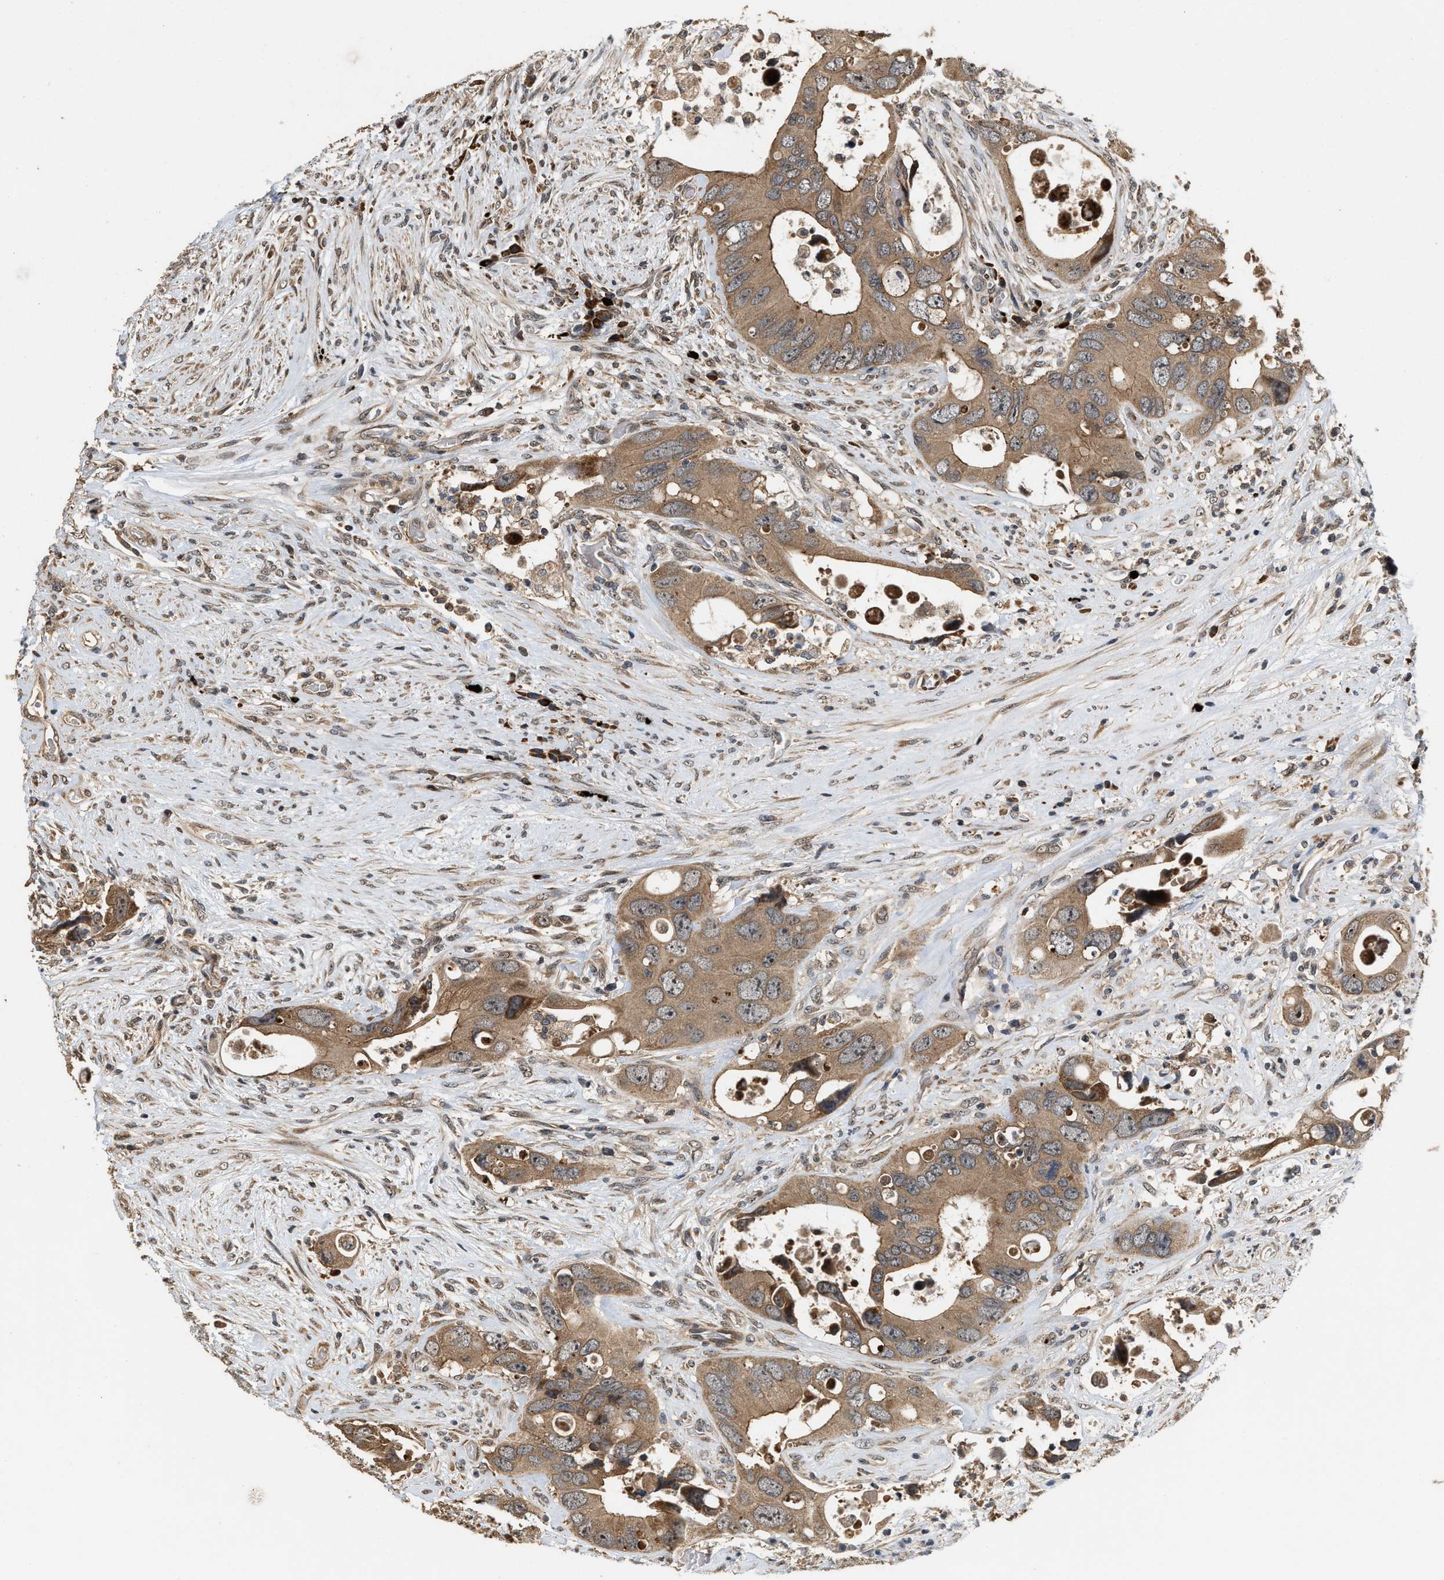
{"staining": {"intensity": "moderate", "quantity": ">75%", "location": "cytoplasmic/membranous"}, "tissue": "colorectal cancer", "cell_type": "Tumor cells", "image_type": "cancer", "snomed": [{"axis": "morphology", "description": "Adenocarcinoma, NOS"}, {"axis": "topography", "description": "Rectum"}], "caption": "IHC of colorectal adenocarcinoma displays medium levels of moderate cytoplasmic/membranous staining in about >75% of tumor cells.", "gene": "ELP2", "patient": {"sex": "male", "age": 70}}